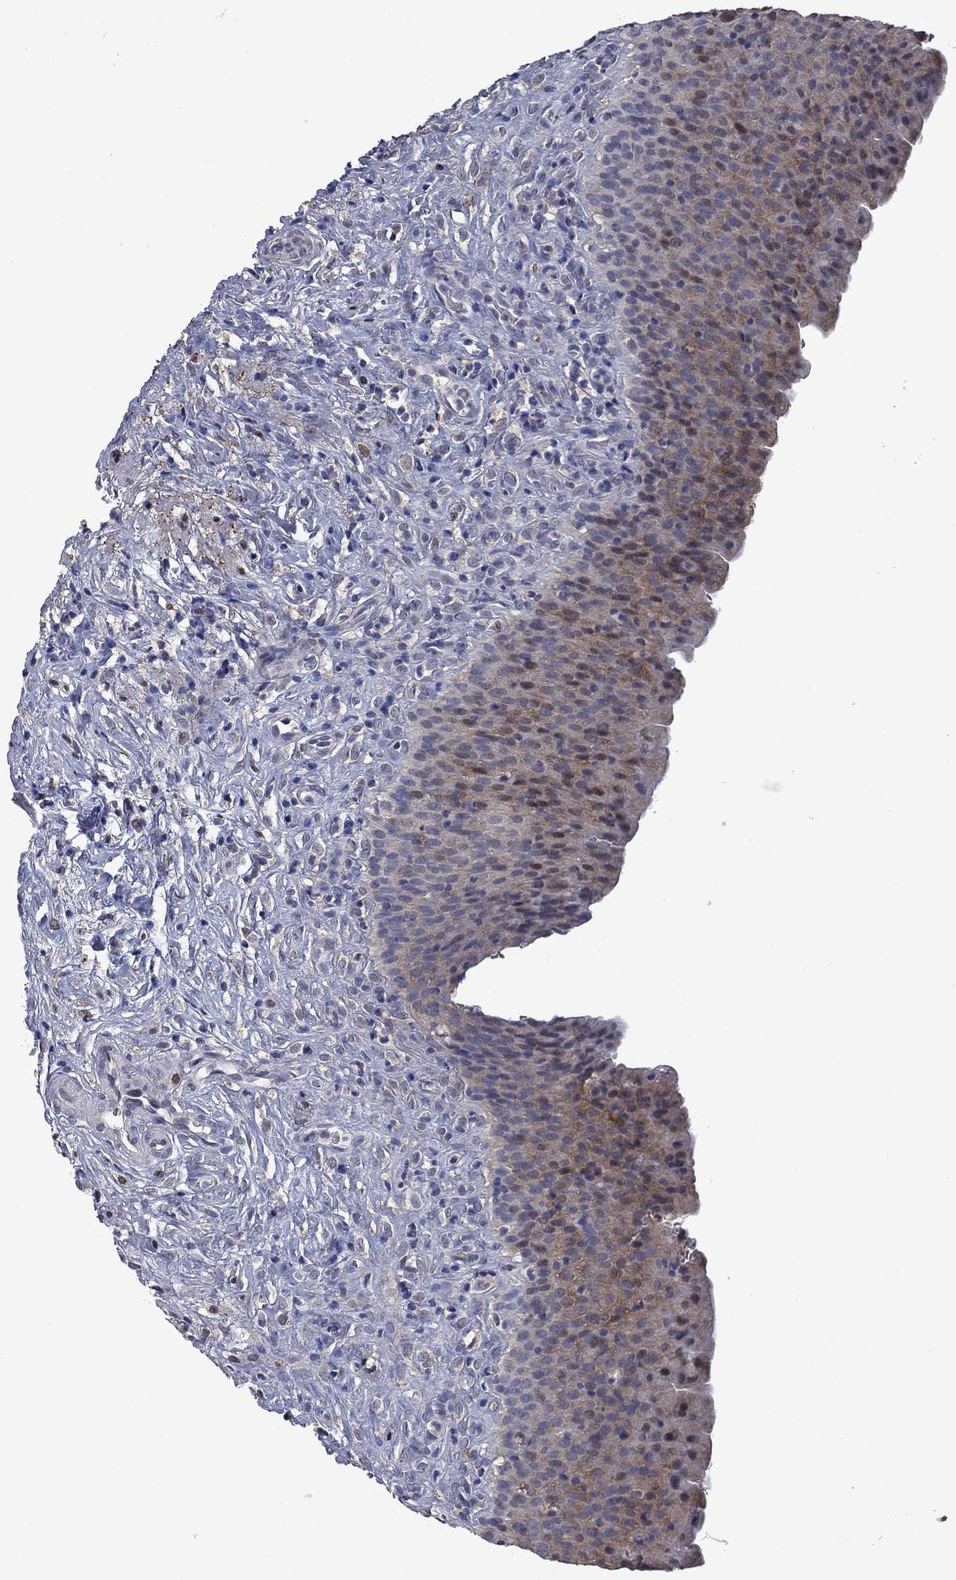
{"staining": {"intensity": "moderate", "quantity": "<25%", "location": "cytoplasmic/membranous"}, "tissue": "urinary bladder", "cell_type": "Urothelial cells", "image_type": "normal", "snomed": [{"axis": "morphology", "description": "Normal tissue, NOS"}, {"axis": "topography", "description": "Urinary bladder"}], "caption": "Immunohistochemistry (IHC) of benign urinary bladder exhibits low levels of moderate cytoplasmic/membranous positivity in about <25% of urothelial cells.", "gene": "PHKA1", "patient": {"sex": "male", "age": 76}}